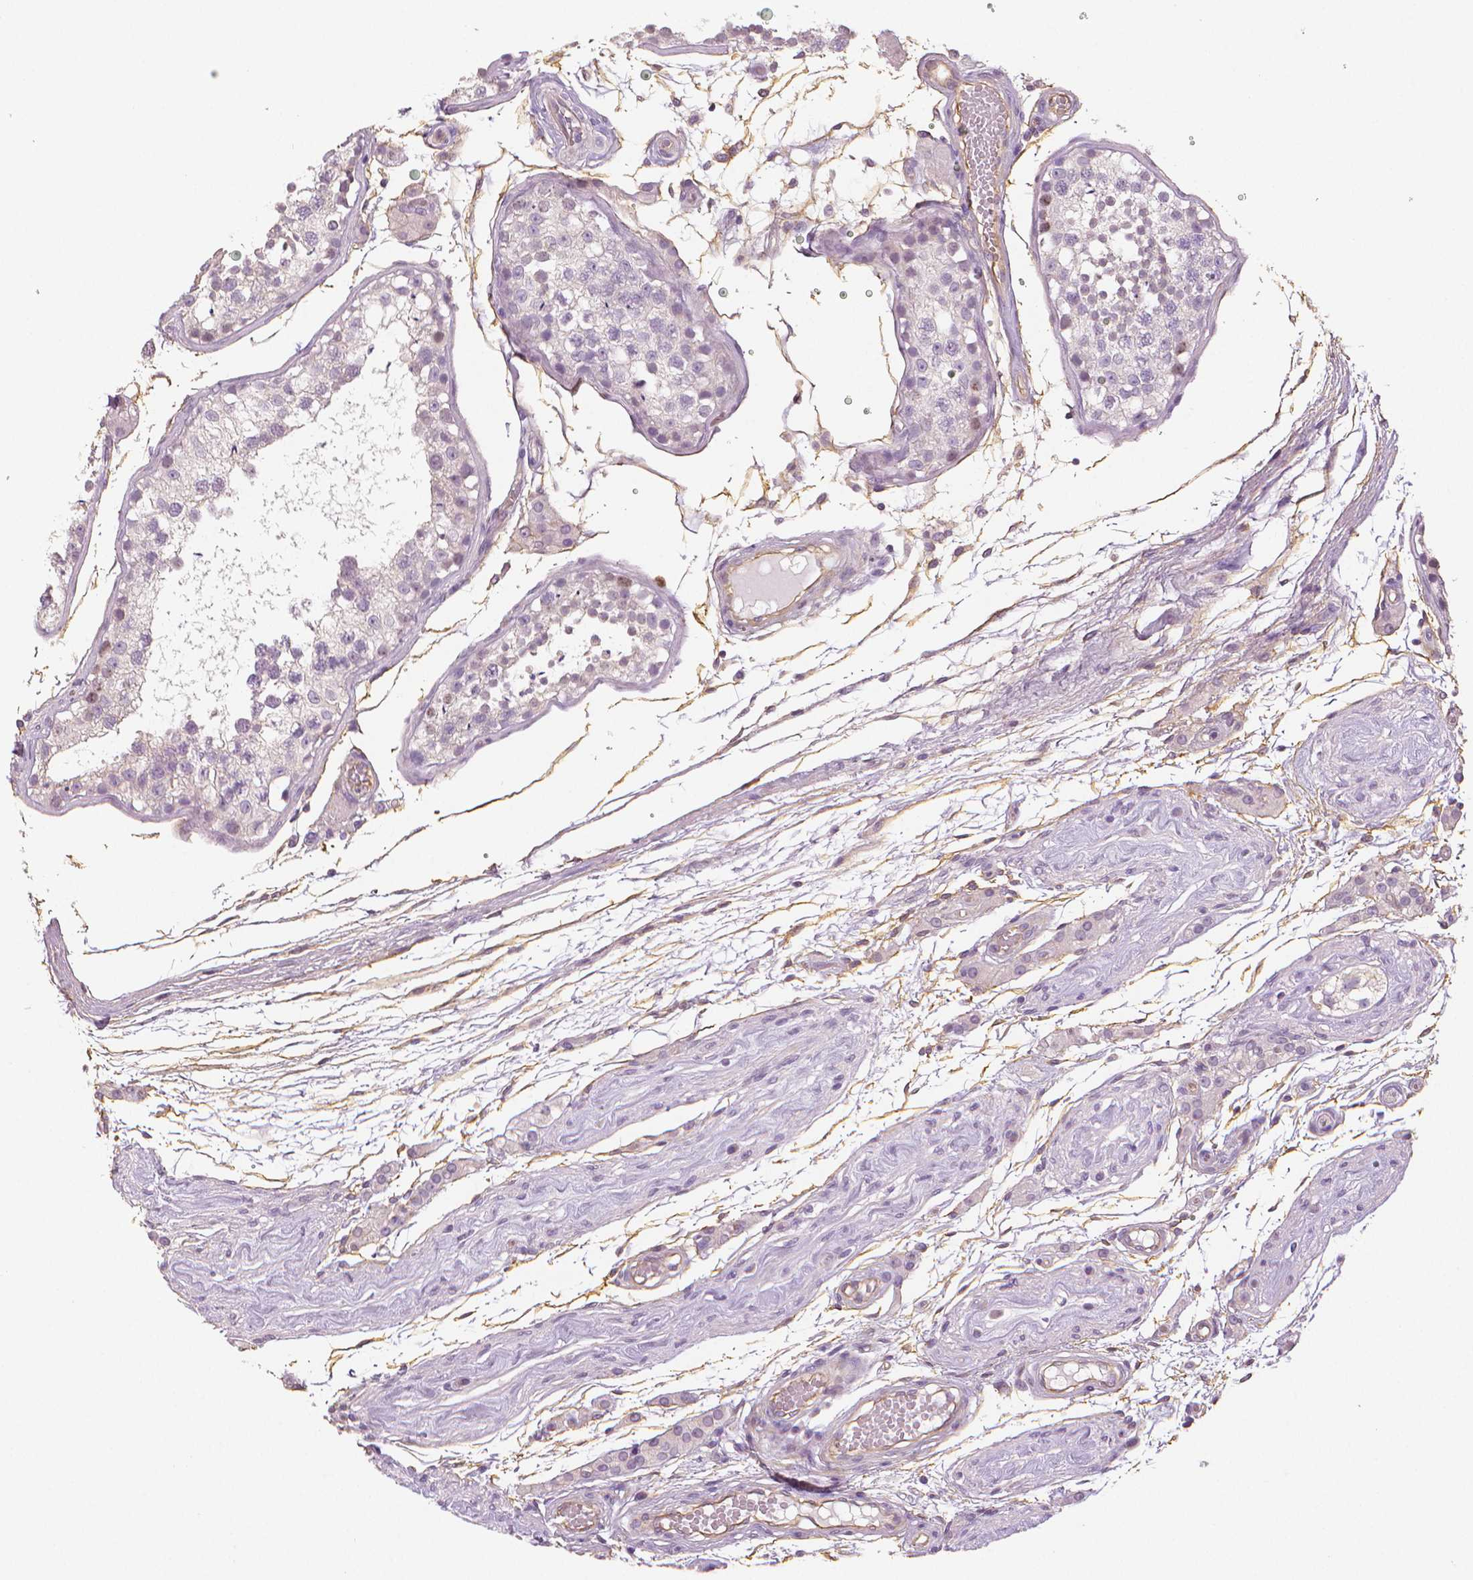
{"staining": {"intensity": "negative", "quantity": "none", "location": "none"}, "tissue": "testis", "cell_type": "Cells in seminiferous ducts", "image_type": "normal", "snomed": [{"axis": "morphology", "description": "Normal tissue, NOS"}, {"axis": "morphology", "description": "Seminoma, NOS"}, {"axis": "topography", "description": "Testis"}], "caption": "High magnification brightfield microscopy of unremarkable testis stained with DAB (brown) and counterstained with hematoxylin (blue): cells in seminiferous ducts show no significant expression.", "gene": "MKI67", "patient": {"sex": "male", "age": 29}}